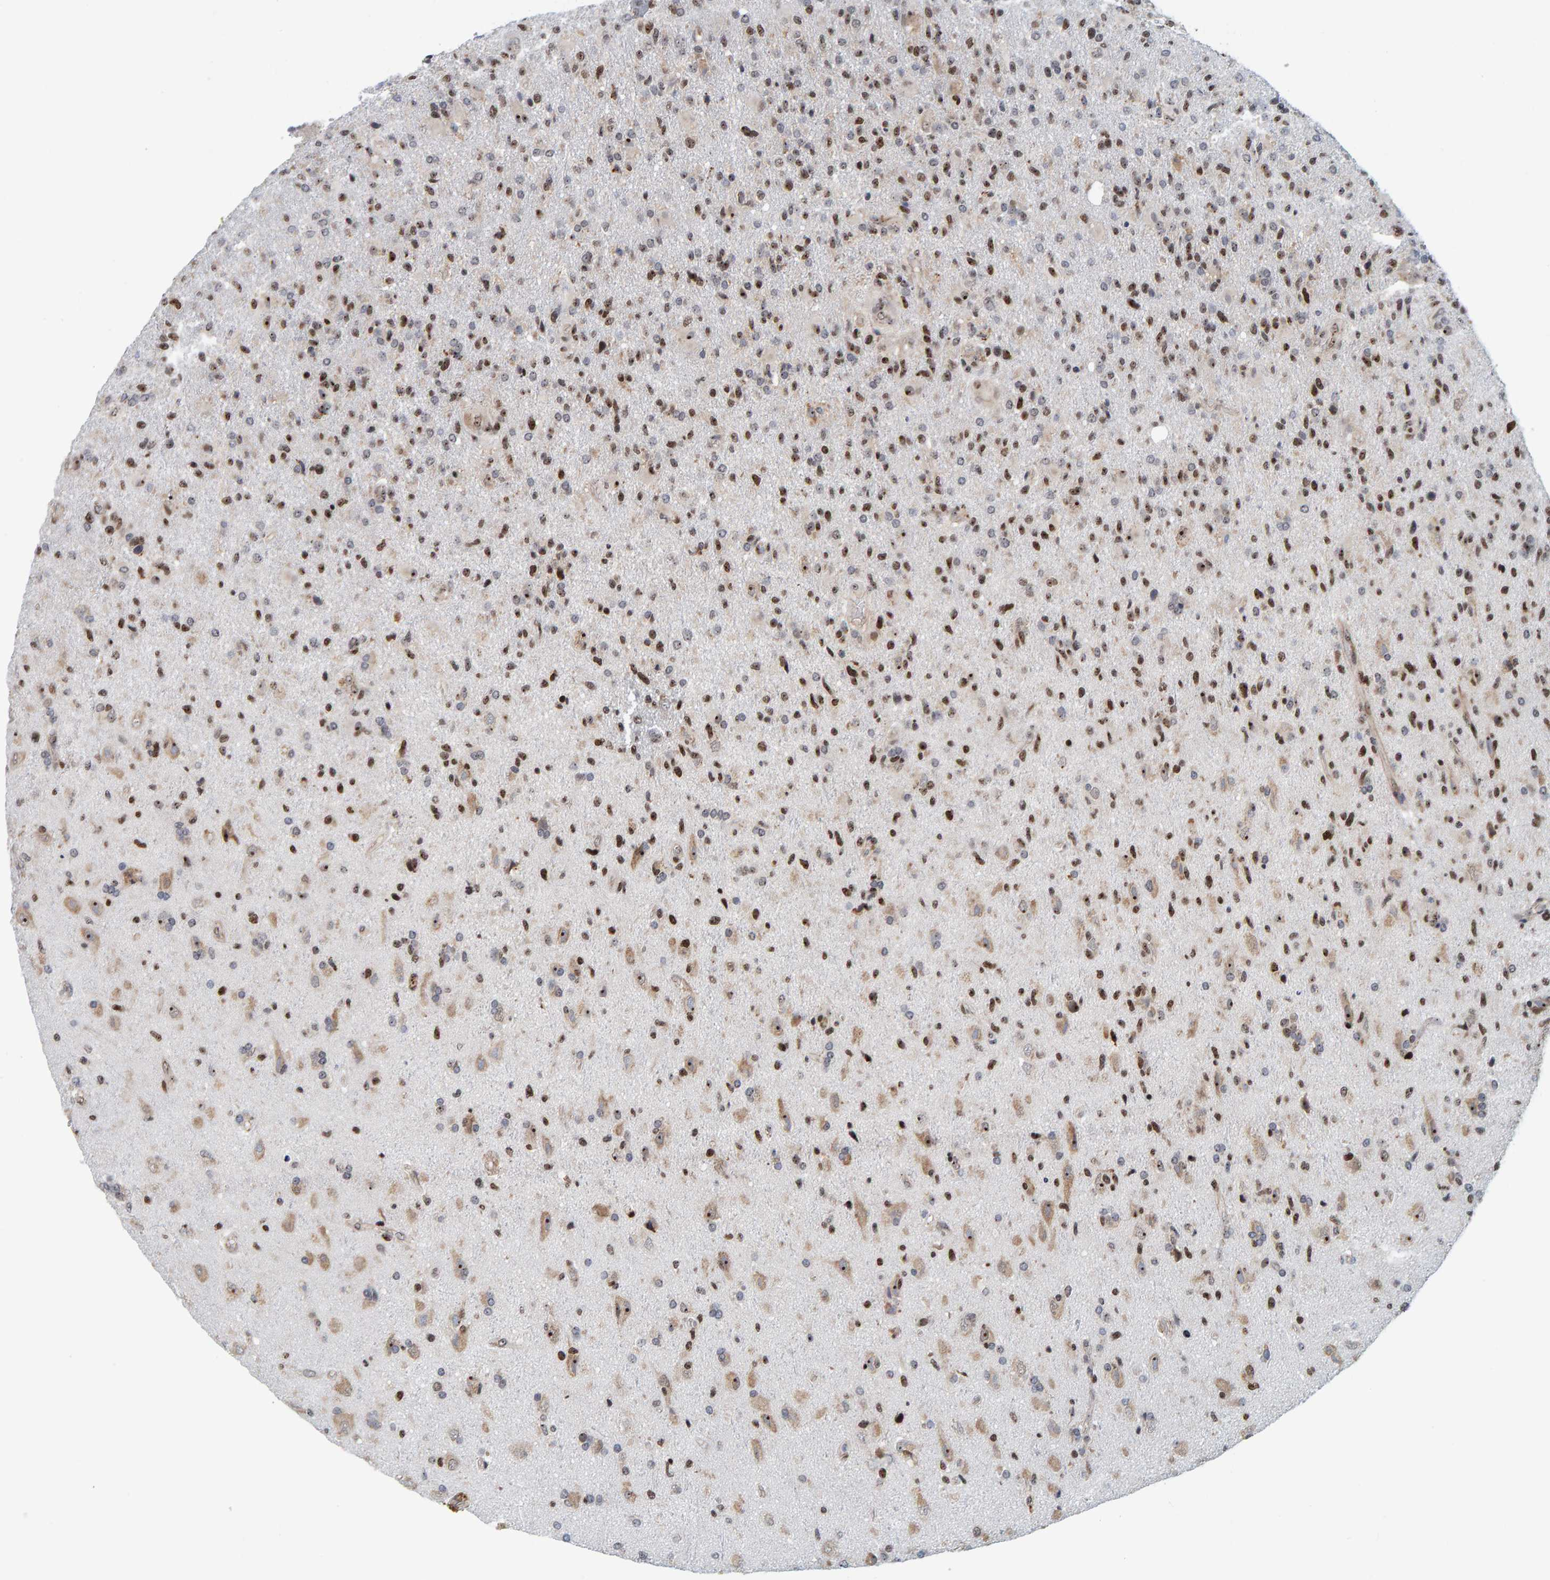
{"staining": {"intensity": "strong", "quantity": ">75%", "location": "nuclear"}, "tissue": "glioma", "cell_type": "Tumor cells", "image_type": "cancer", "snomed": [{"axis": "morphology", "description": "Glioma, malignant, High grade"}, {"axis": "topography", "description": "Brain"}], "caption": "Immunohistochemical staining of human glioma displays high levels of strong nuclear expression in approximately >75% of tumor cells.", "gene": "POLR1E", "patient": {"sex": "male", "age": 72}}